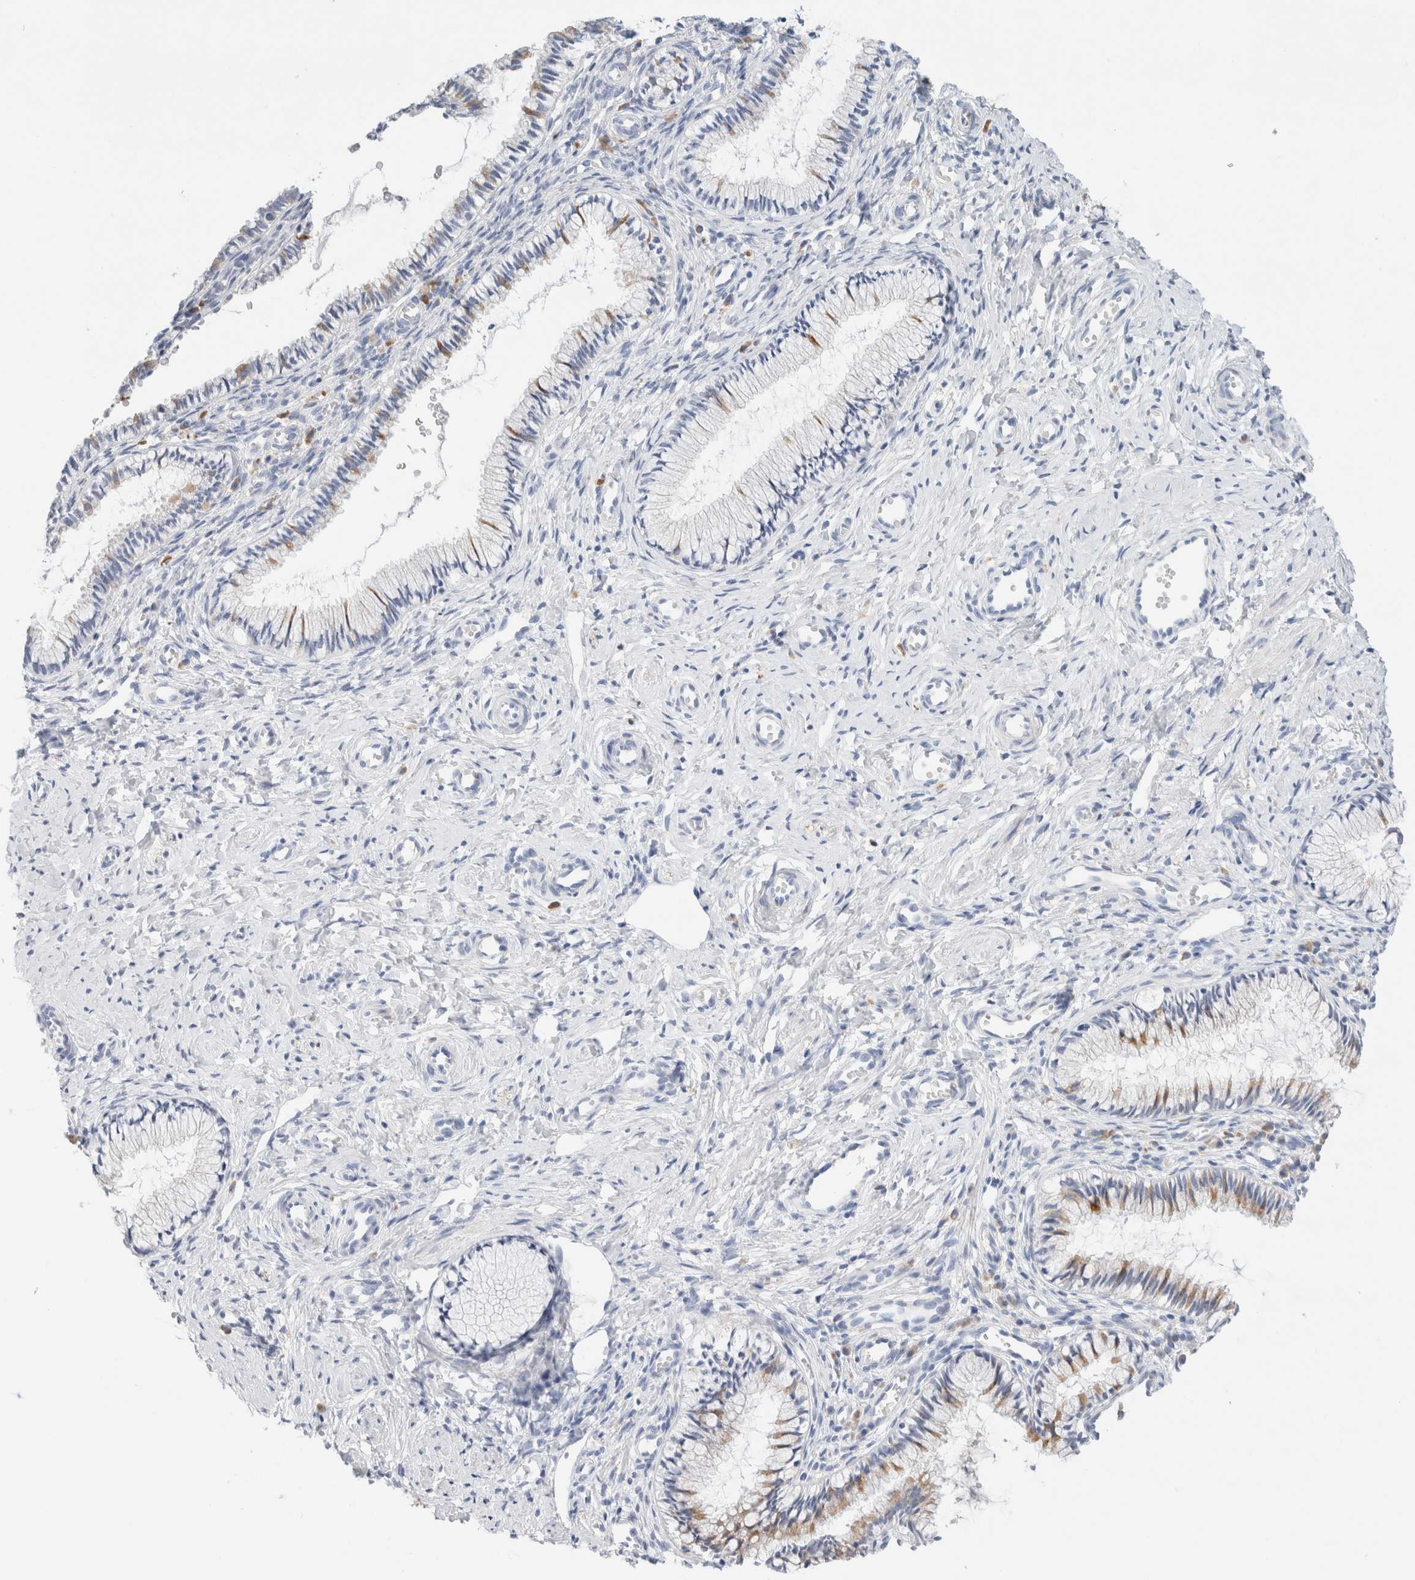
{"staining": {"intensity": "moderate", "quantity": "<25%", "location": "cytoplasmic/membranous"}, "tissue": "cervix", "cell_type": "Glandular cells", "image_type": "normal", "snomed": [{"axis": "morphology", "description": "Normal tissue, NOS"}, {"axis": "topography", "description": "Cervix"}], "caption": "IHC histopathology image of benign cervix: cervix stained using IHC shows low levels of moderate protein expression localized specifically in the cytoplasmic/membranous of glandular cells, appearing as a cytoplasmic/membranous brown color.", "gene": "GADD45G", "patient": {"sex": "female", "age": 27}}